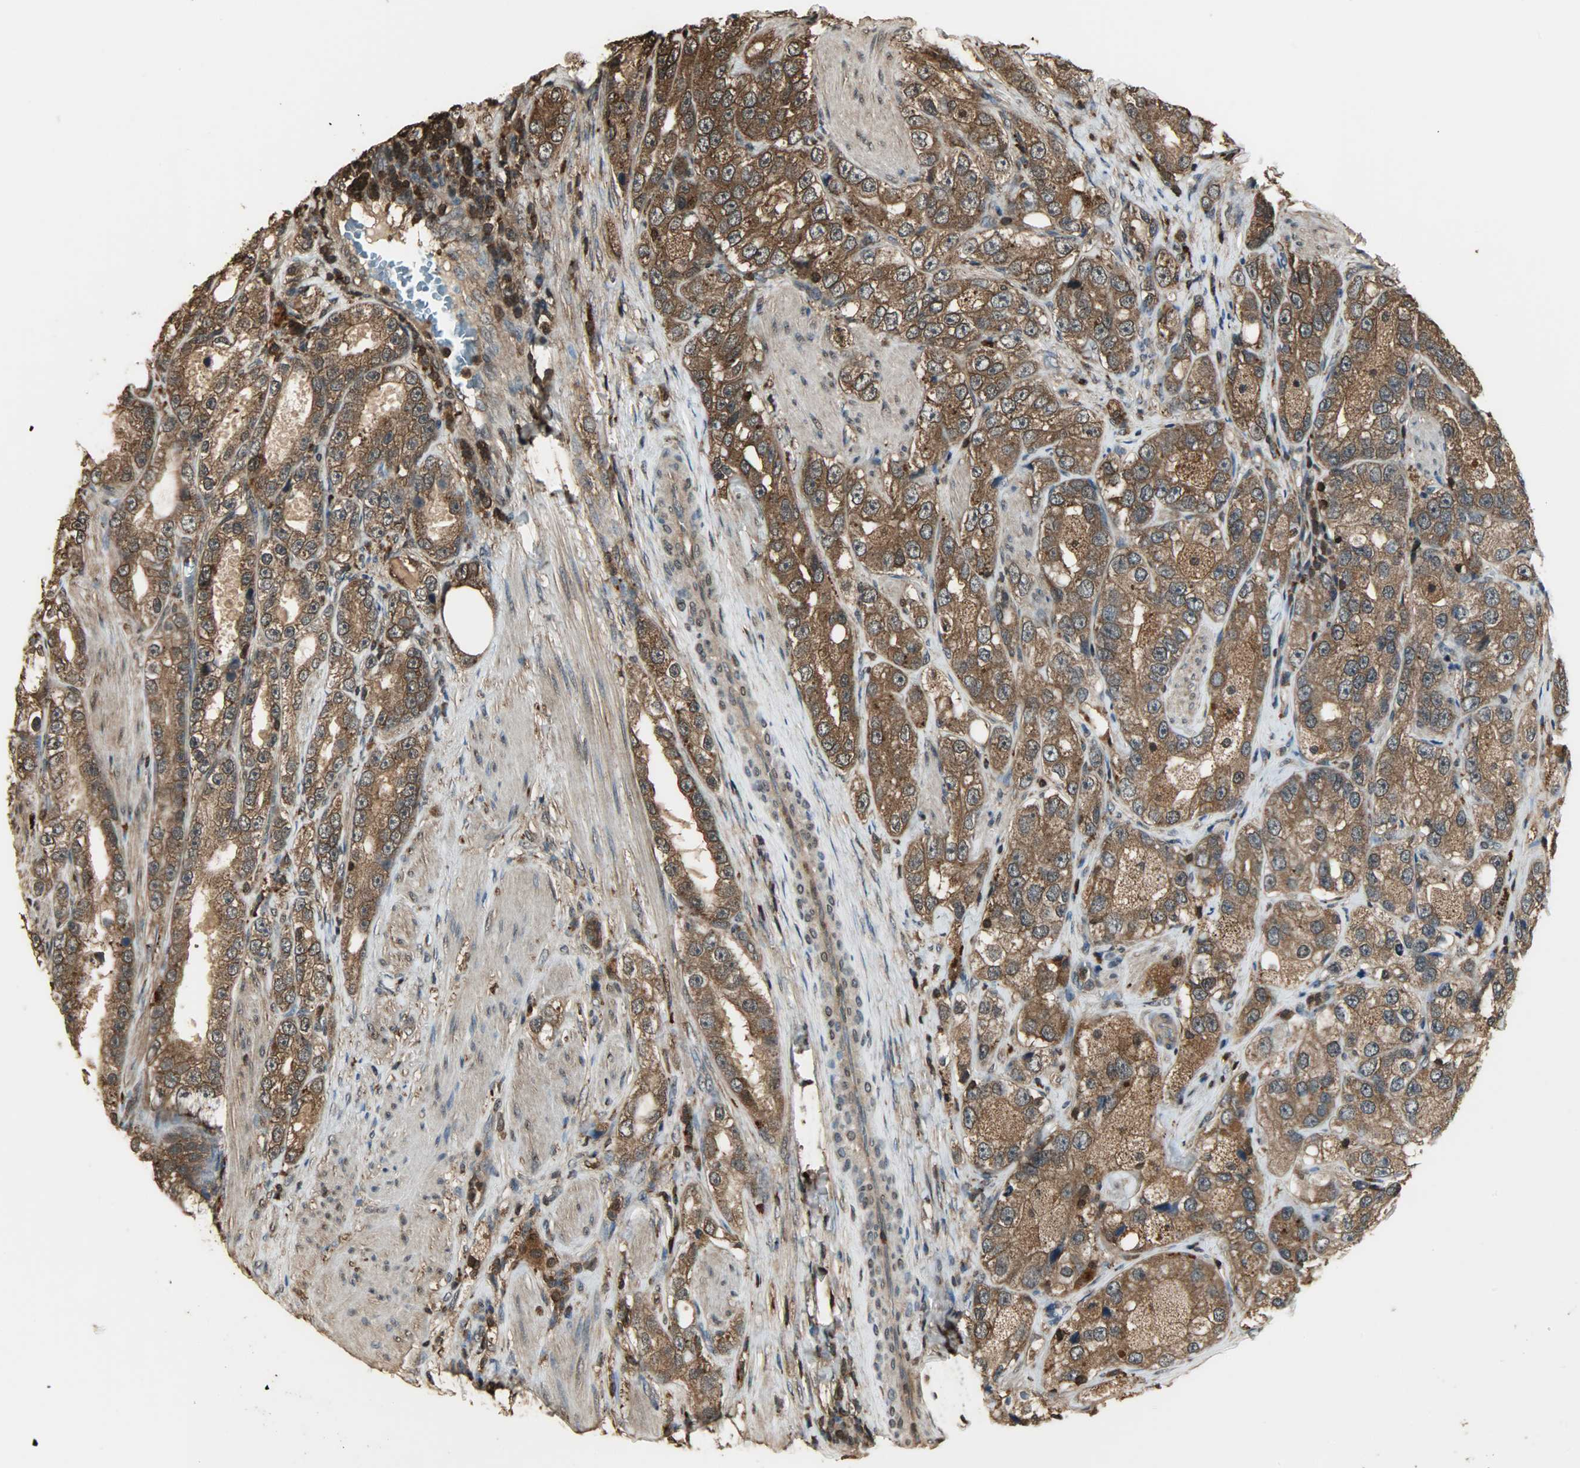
{"staining": {"intensity": "strong", "quantity": ">75%", "location": "cytoplasmic/membranous,nuclear"}, "tissue": "prostate cancer", "cell_type": "Tumor cells", "image_type": "cancer", "snomed": [{"axis": "morphology", "description": "Adenocarcinoma, High grade"}, {"axis": "topography", "description": "Prostate"}], "caption": "High-magnification brightfield microscopy of prostate adenocarcinoma (high-grade) stained with DAB (brown) and counterstained with hematoxylin (blue). tumor cells exhibit strong cytoplasmic/membranous and nuclear staining is appreciated in approximately>75% of cells.", "gene": "YWHAZ", "patient": {"sex": "male", "age": 63}}